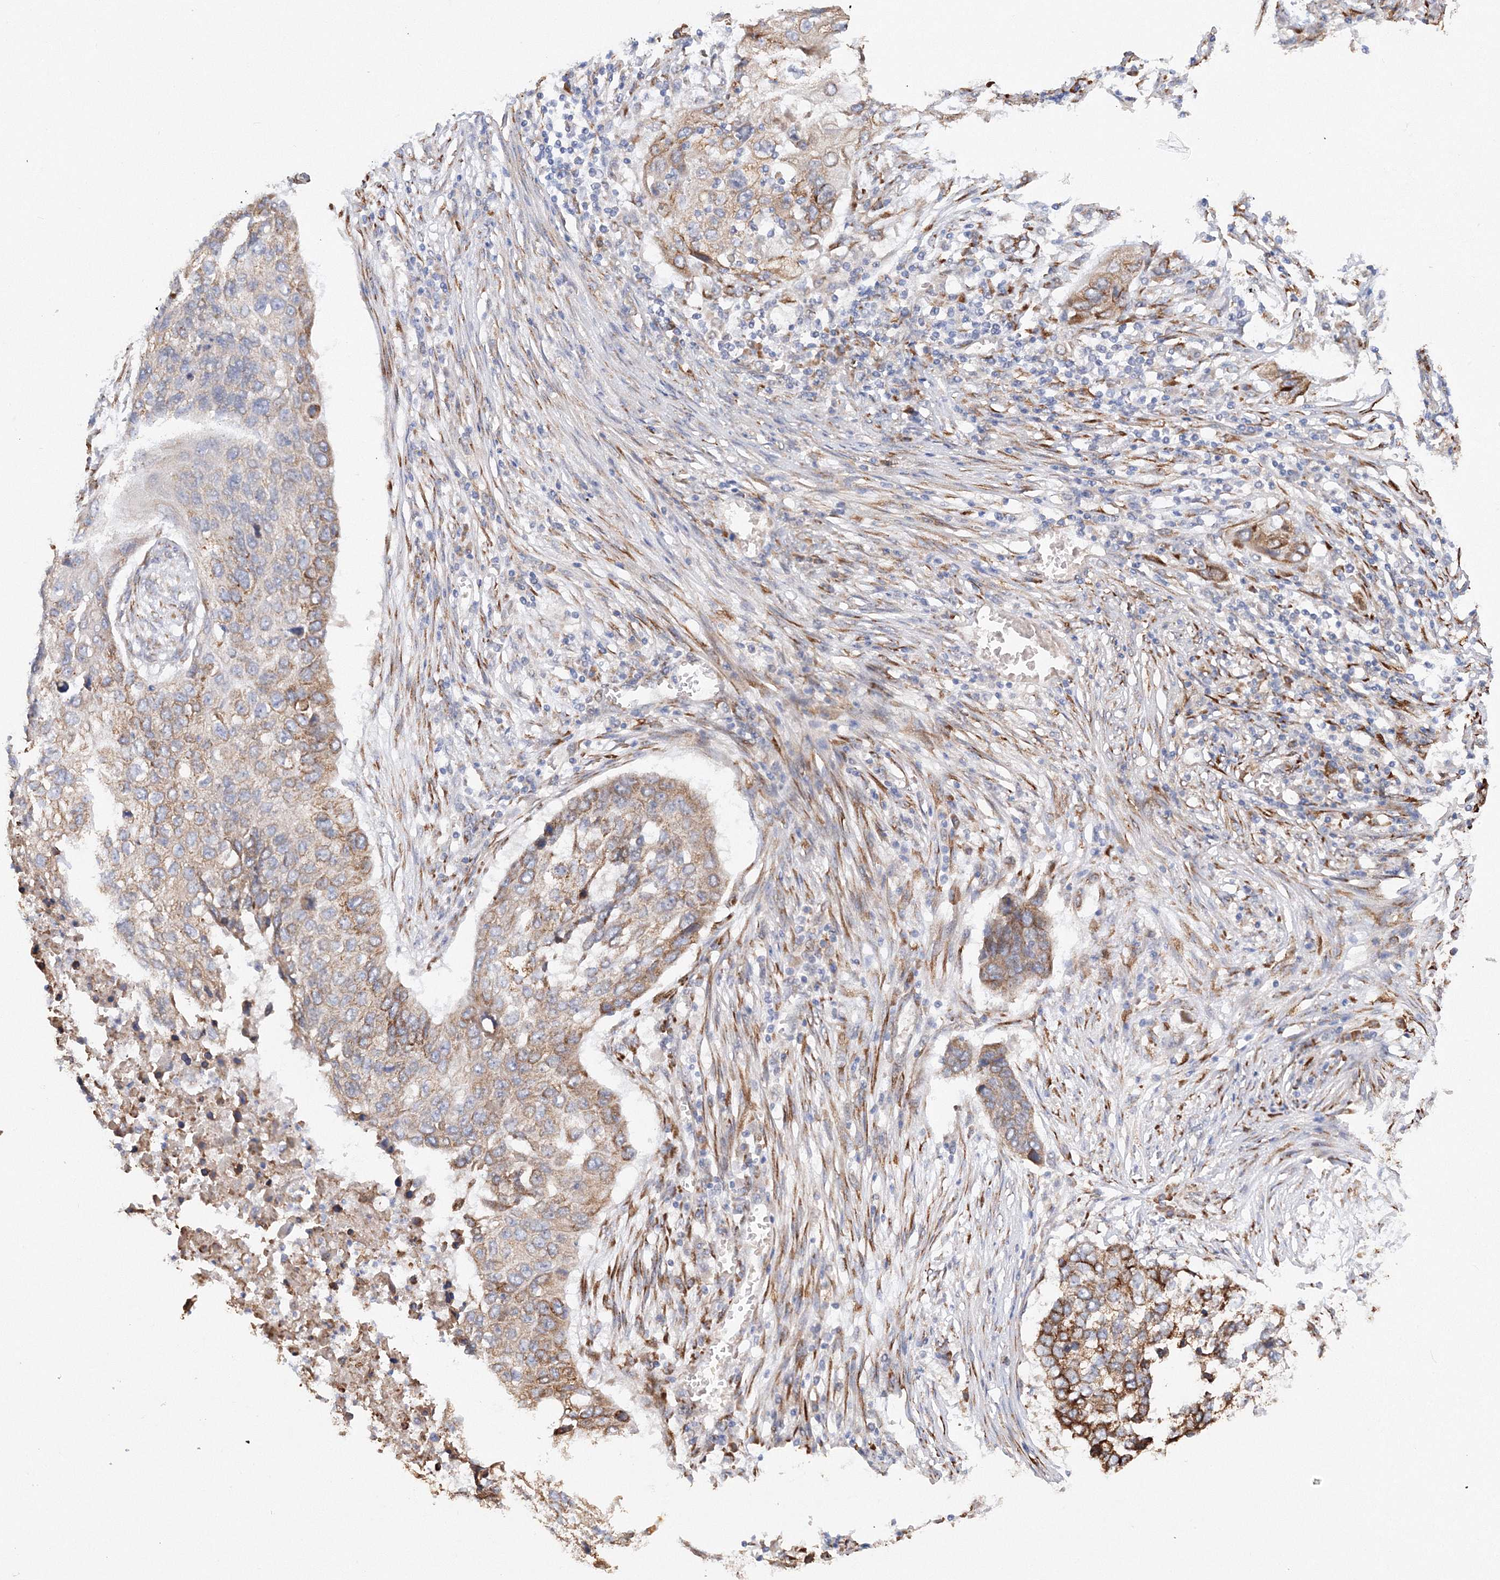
{"staining": {"intensity": "moderate", "quantity": "25%-75%", "location": "cytoplasmic/membranous"}, "tissue": "lung cancer", "cell_type": "Tumor cells", "image_type": "cancer", "snomed": [{"axis": "morphology", "description": "Squamous cell carcinoma, NOS"}, {"axis": "topography", "description": "Lung"}], "caption": "Squamous cell carcinoma (lung) stained with a brown dye shows moderate cytoplasmic/membranous positive positivity in approximately 25%-75% of tumor cells.", "gene": "DIS3L2", "patient": {"sex": "female", "age": 63}}